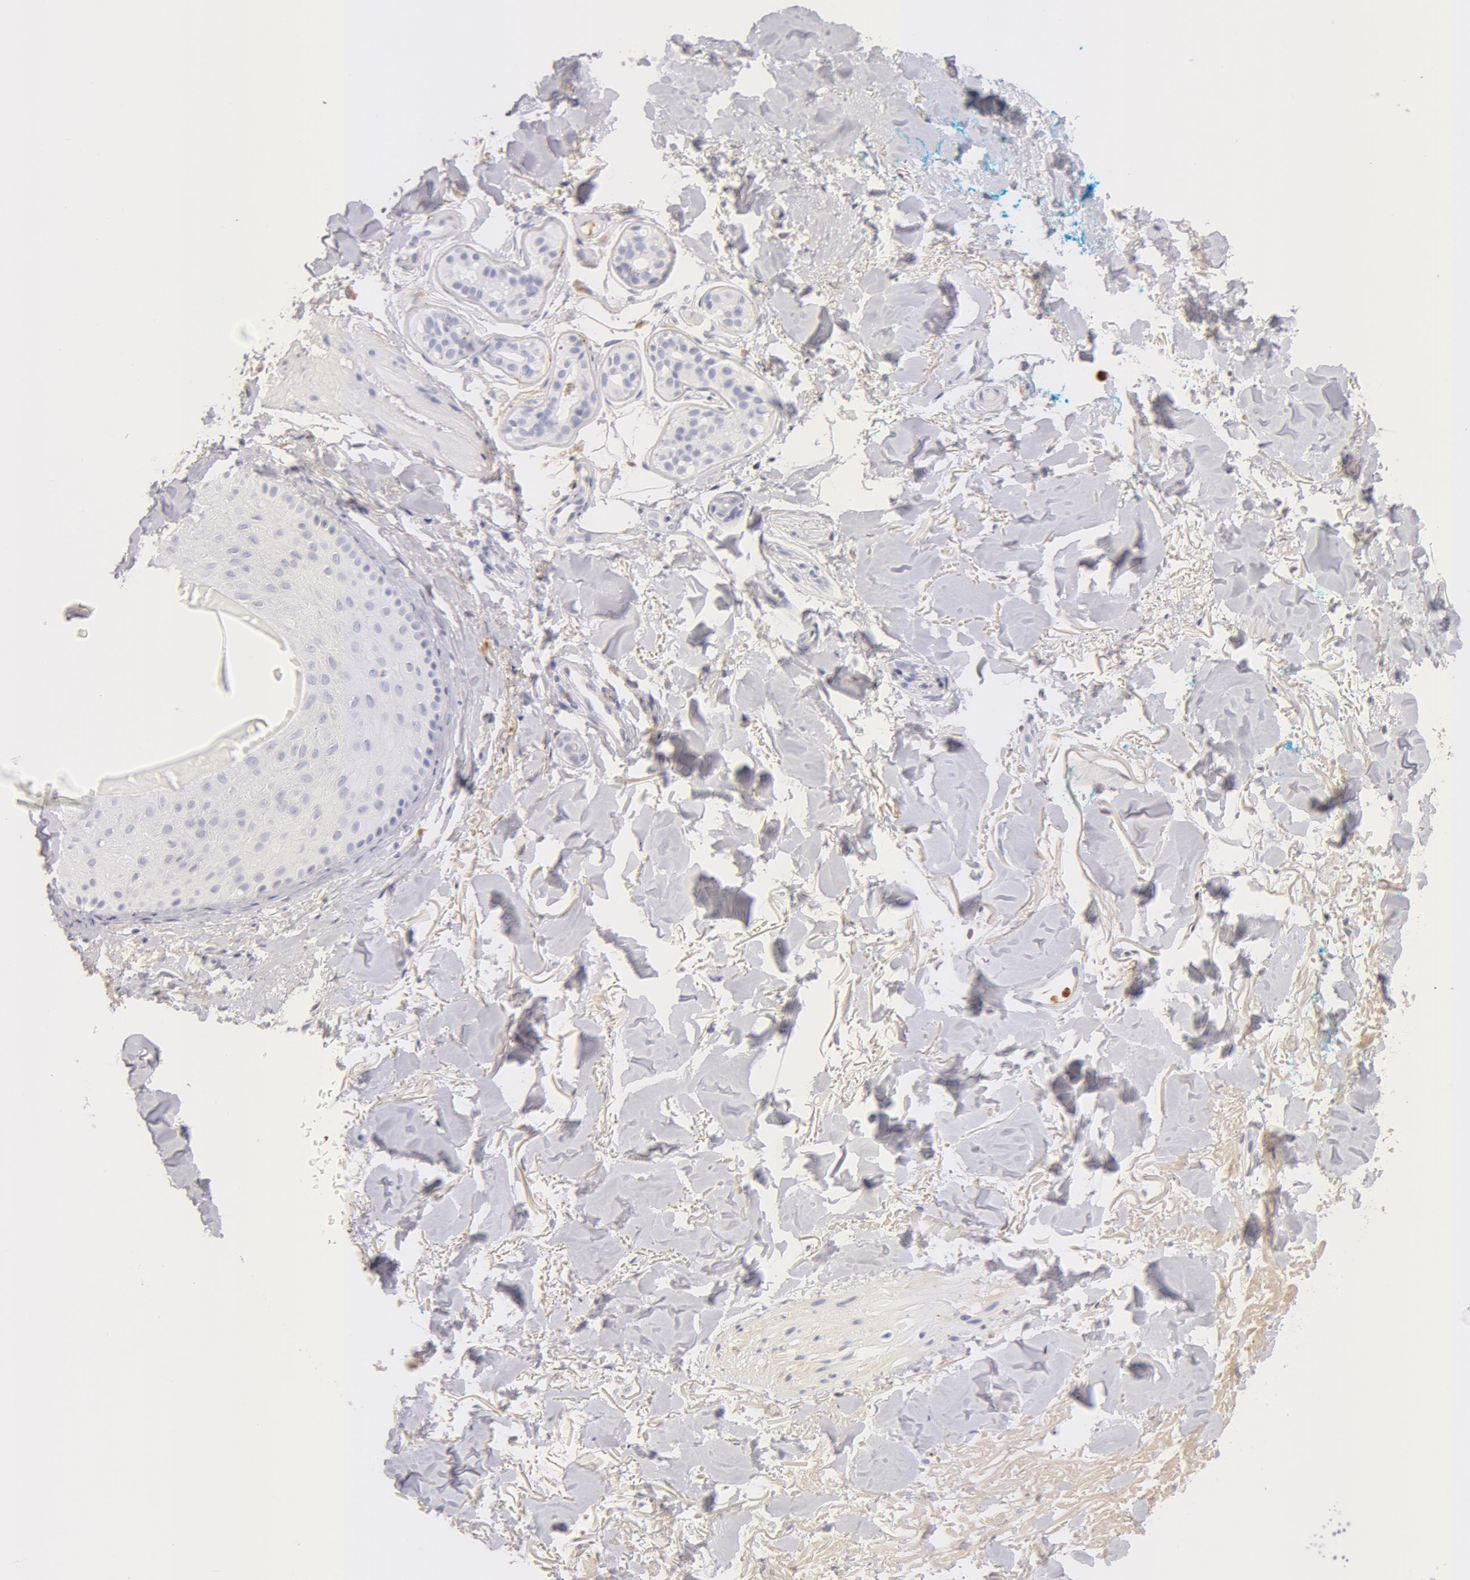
{"staining": {"intensity": "negative", "quantity": "none", "location": "none"}, "tissue": "skin", "cell_type": "Fibroblasts", "image_type": "normal", "snomed": [{"axis": "morphology", "description": "Normal tissue, NOS"}, {"axis": "topography", "description": "Skin"}], "caption": "IHC histopathology image of unremarkable skin stained for a protein (brown), which displays no positivity in fibroblasts. (DAB immunohistochemistry (IHC), high magnification).", "gene": "AHSG", "patient": {"sex": "male", "age": 86}}